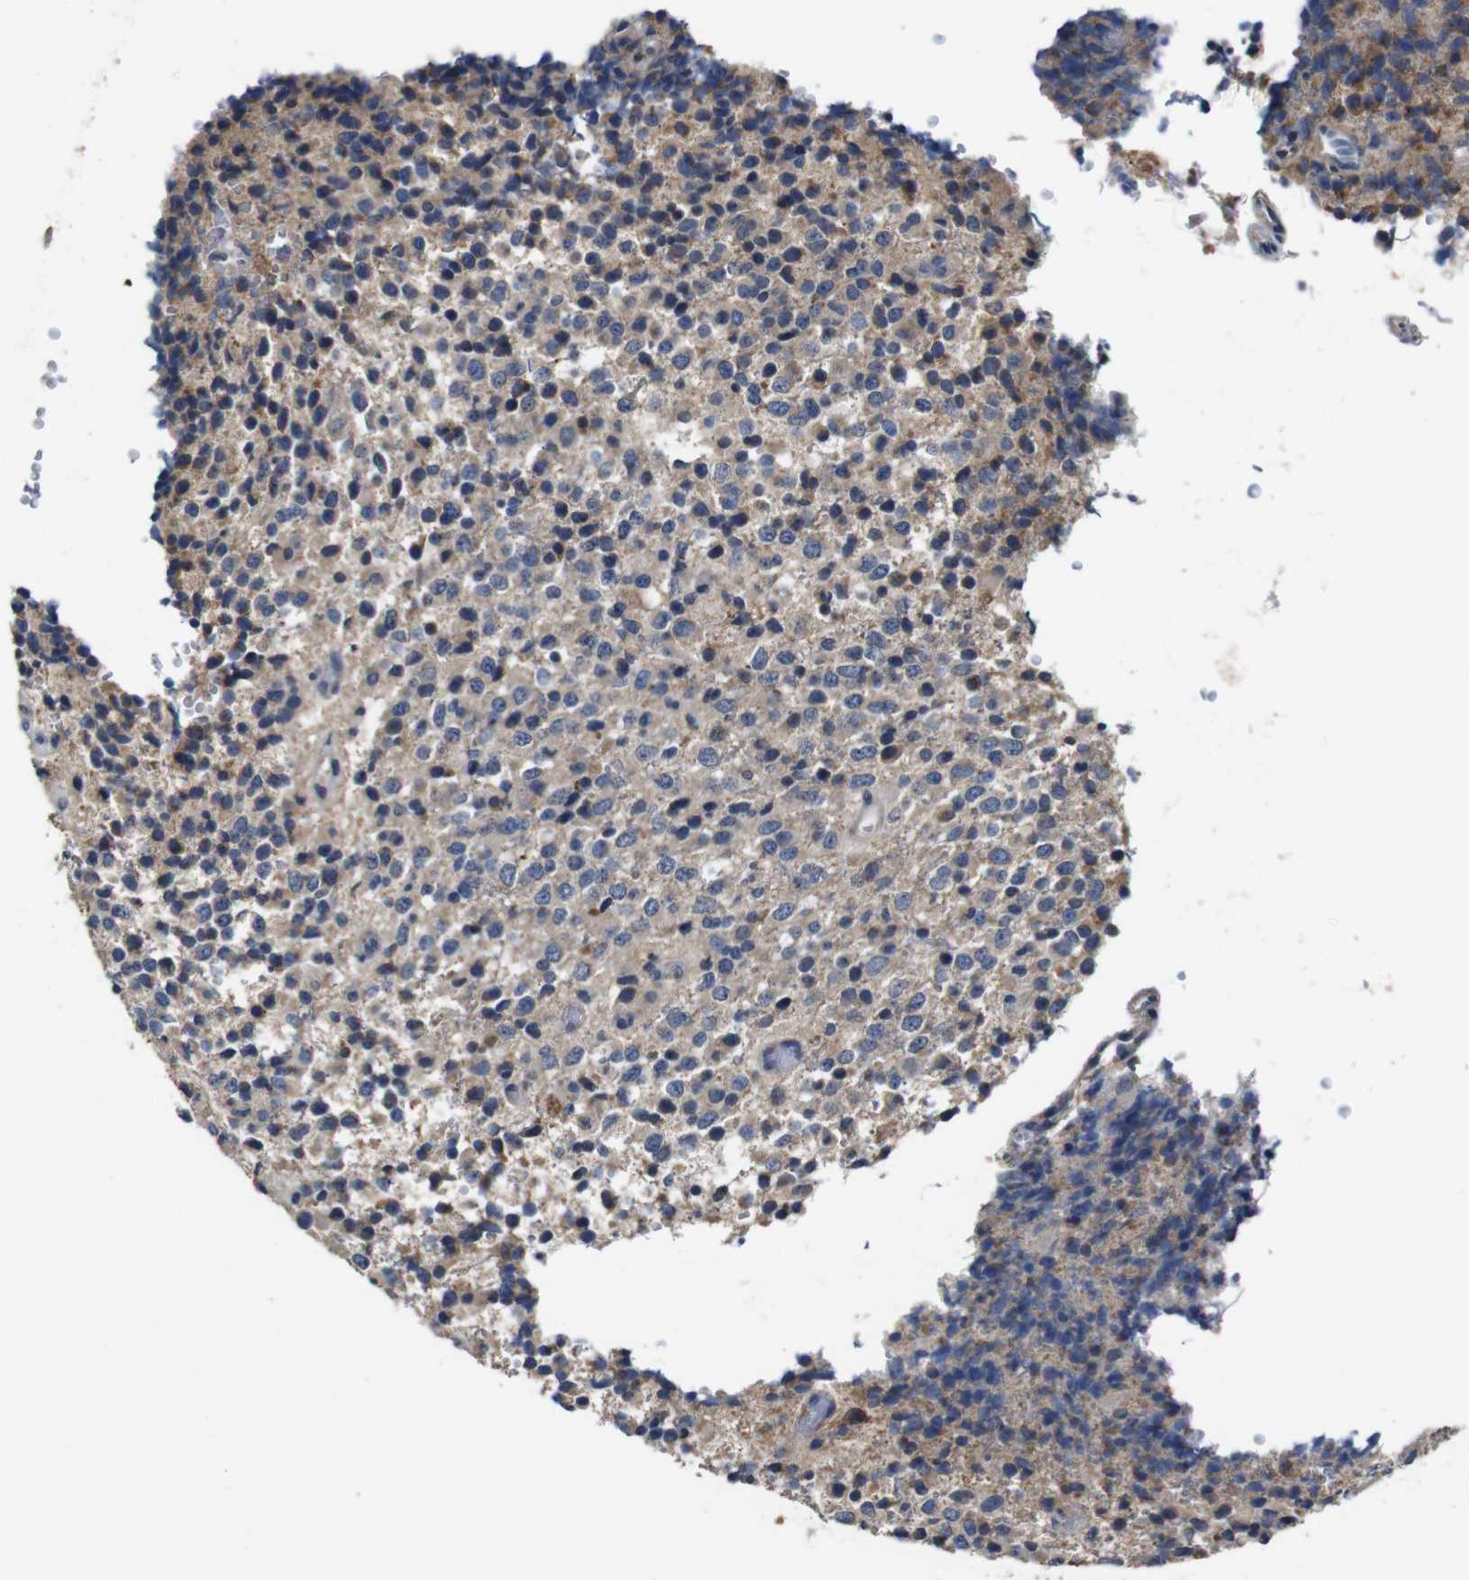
{"staining": {"intensity": "weak", "quantity": "25%-75%", "location": "cytoplasmic/membranous"}, "tissue": "glioma", "cell_type": "Tumor cells", "image_type": "cancer", "snomed": [{"axis": "morphology", "description": "Glioma, malignant, High grade"}, {"axis": "topography", "description": "pancreas cauda"}], "caption": "This is an image of immunohistochemistry staining of malignant glioma (high-grade), which shows weak positivity in the cytoplasmic/membranous of tumor cells.", "gene": "GLIPR1", "patient": {"sex": "male", "age": 60}}